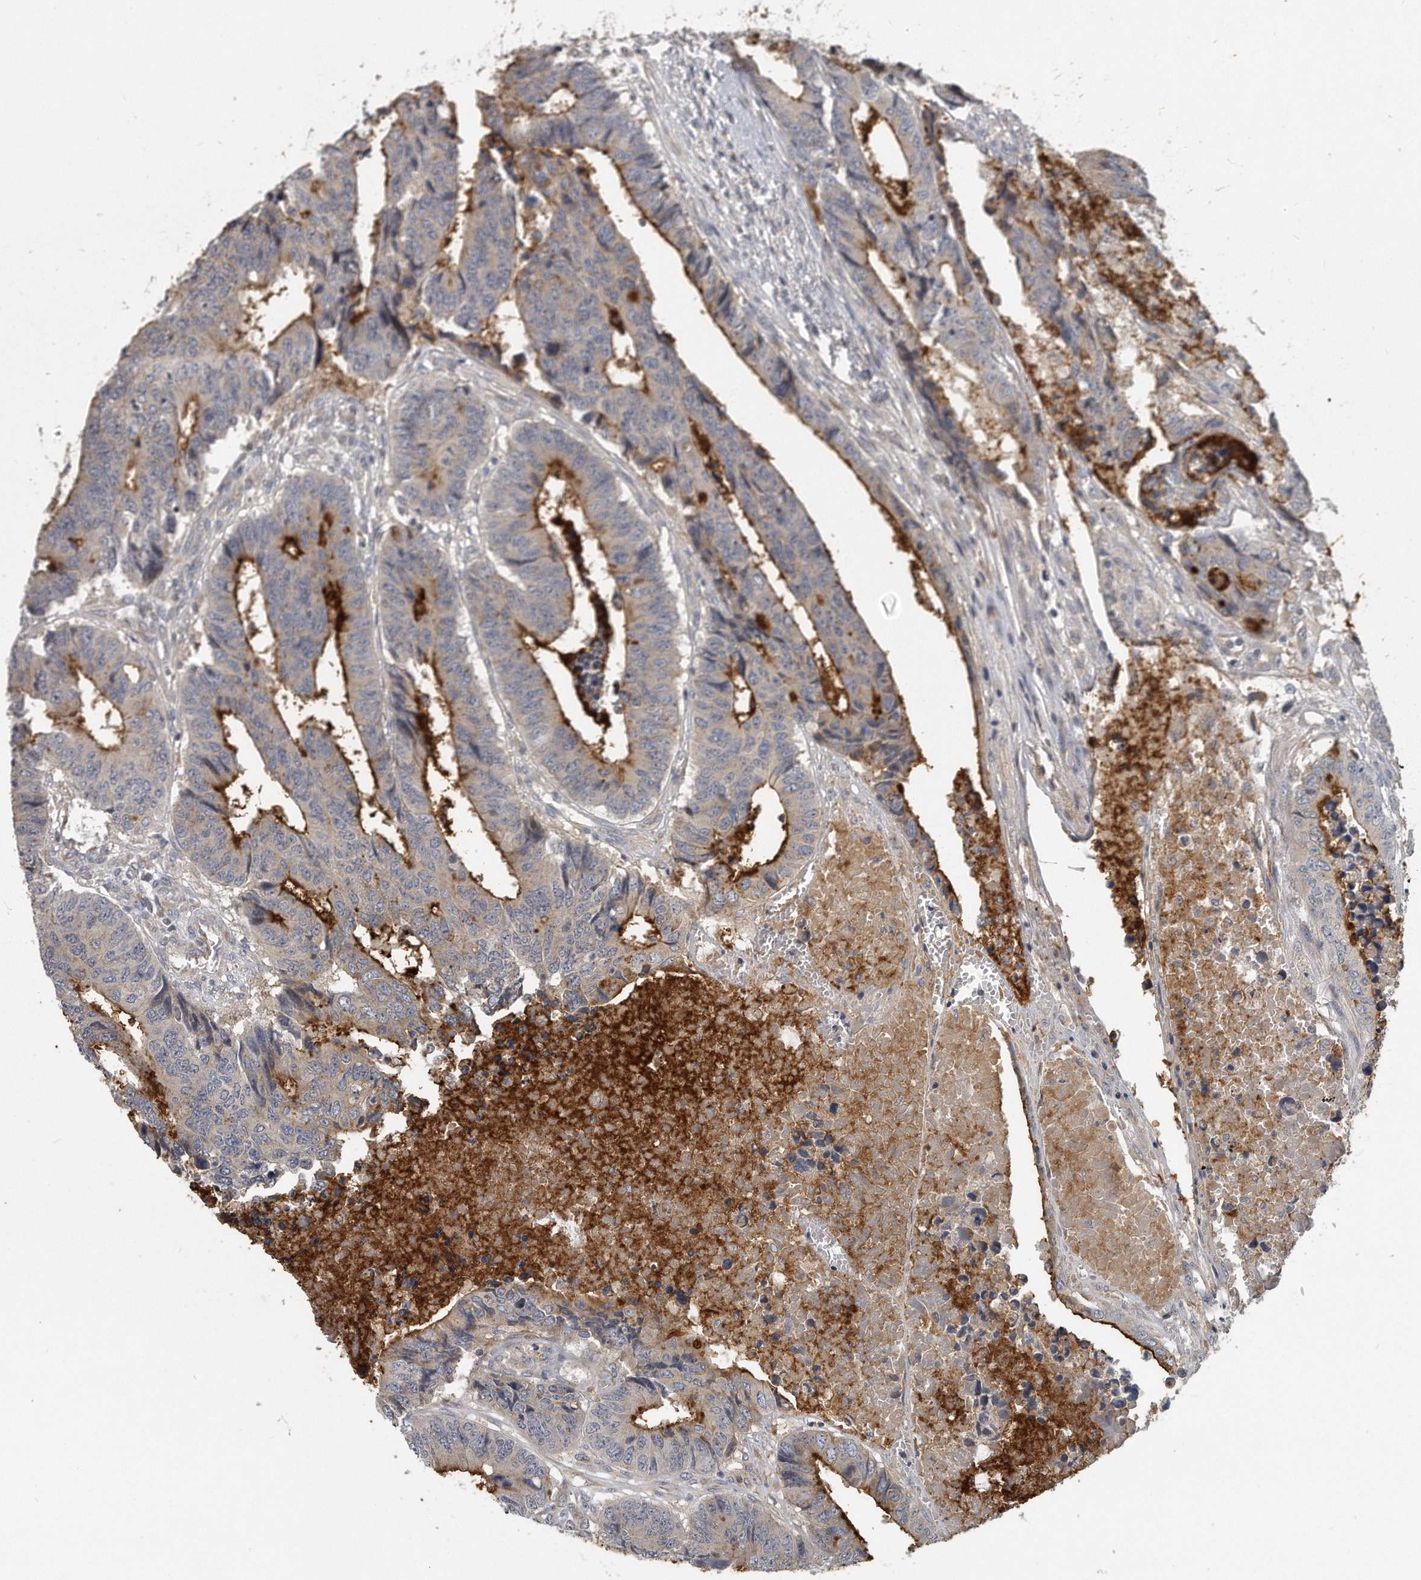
{"staining": {"intensity": "moderate", "quantity": "25%-75%", "location": "cytoplasmic/membranous"}, "tissue": "colorectal cancer", "cell_type": "Tumor cells", "image_type": "cancer", "snomed": [{"axis": "morphology", "description": "Adenocarcinoma, NOS"}, {"axis": "topography", "description": "Rectum"}], "caption": "Colorectal cancer stained with immunohistochemistry displays moderate cytoplasmic/membranous positivity in about 25%-75% of tumor cells.", "gene": "TRAPPC14", "patient": {"sex": "male", "age": 84}}